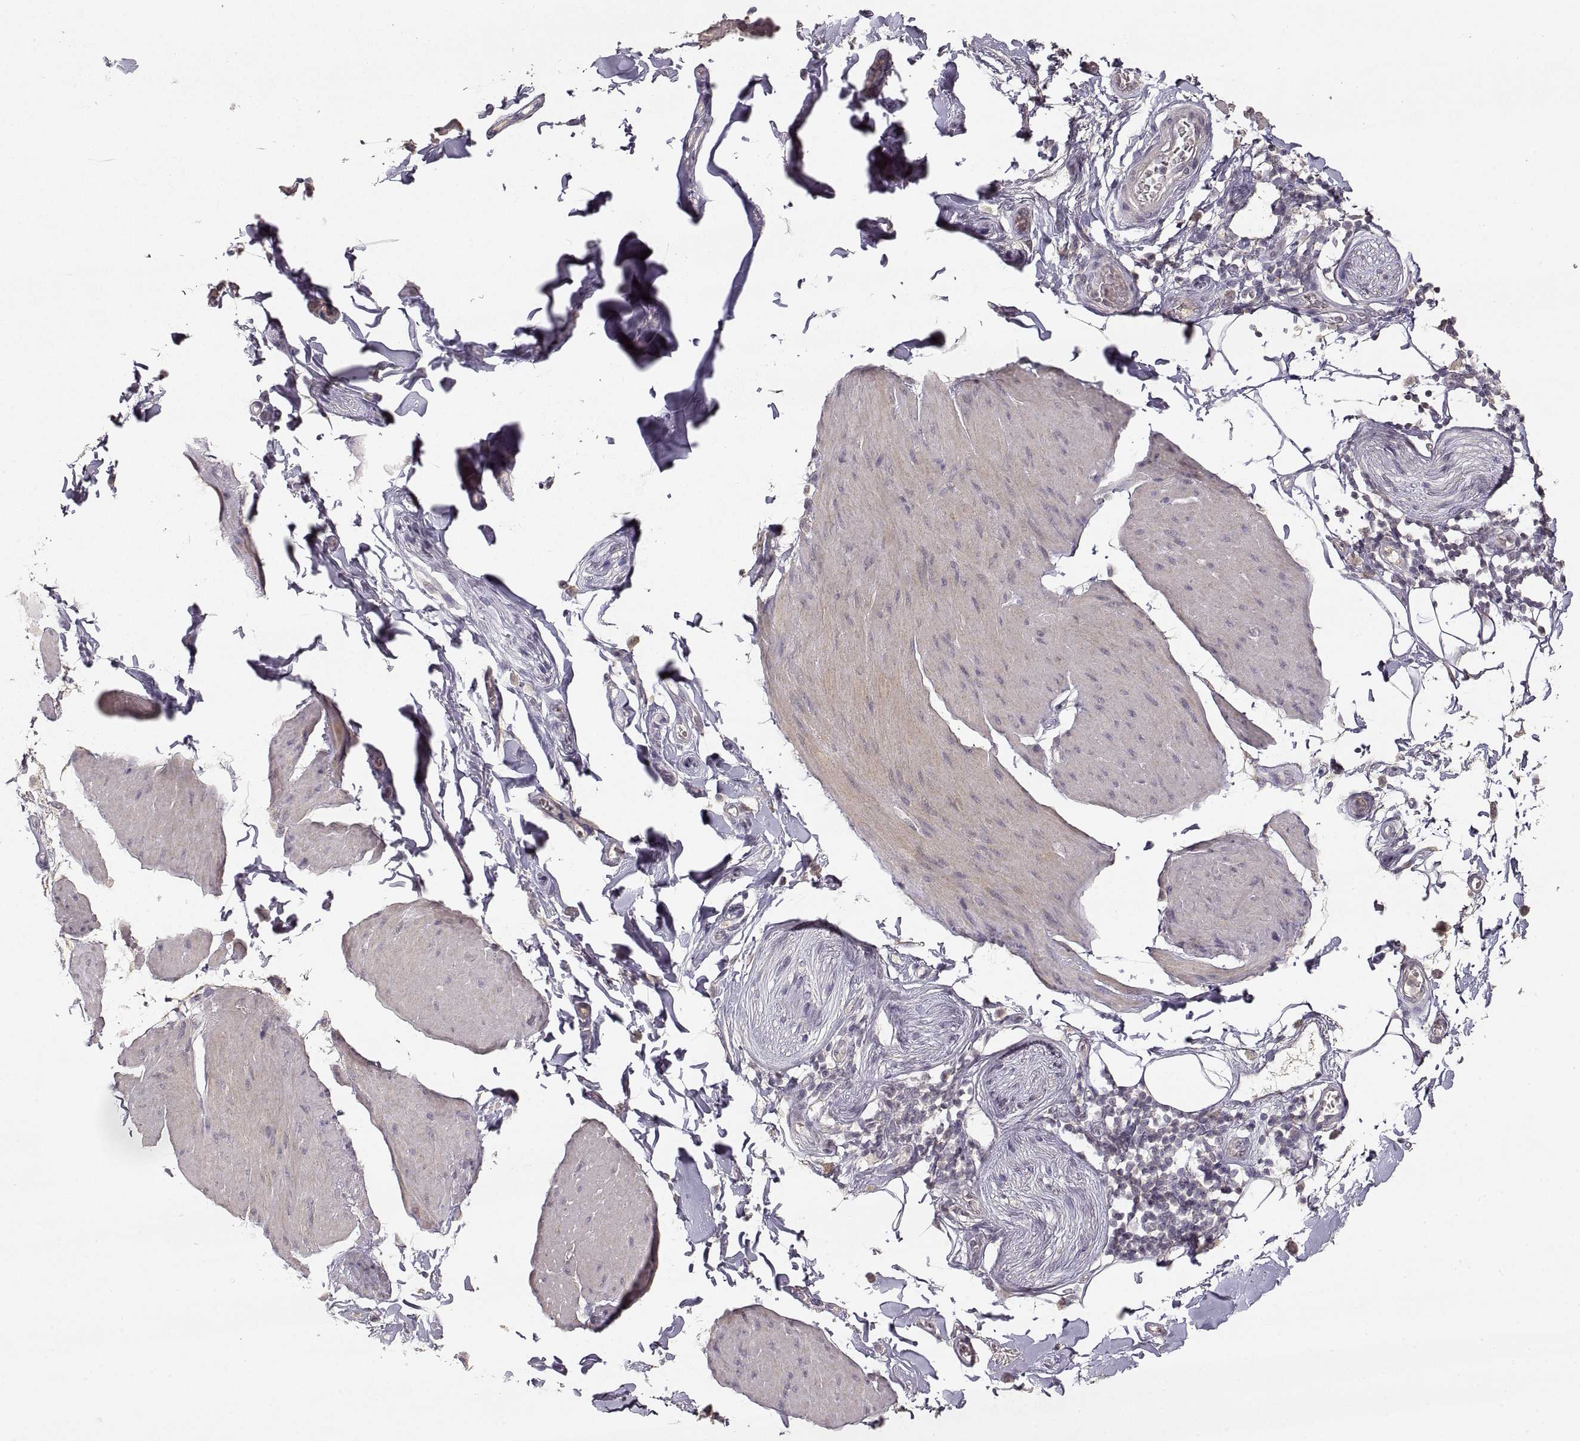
{"staining": {"intensity": "weak", "quantity": "<25%", "location": "cytoplasmic/membranous"}, "tissue": "smooth muscle", "cell_type": "Smooth muscle cells", "image_type": "normal", "snomed": [{"axis": "morphology", "description": "Normal tissue, NOS"}, {"axis": "topography", "description": "Adipose tissue"}, {"axis": "topography", "description": "Smooth muscle"}, {"axis": "topography", "description": "Peripheral nerve tissue"}], "caption": "The histopathology image reveals no significant expression in smooth muscle cells of smooth muscle.", "gene": "LAMC2", "patient": {"sex": "male", "age": 83}}